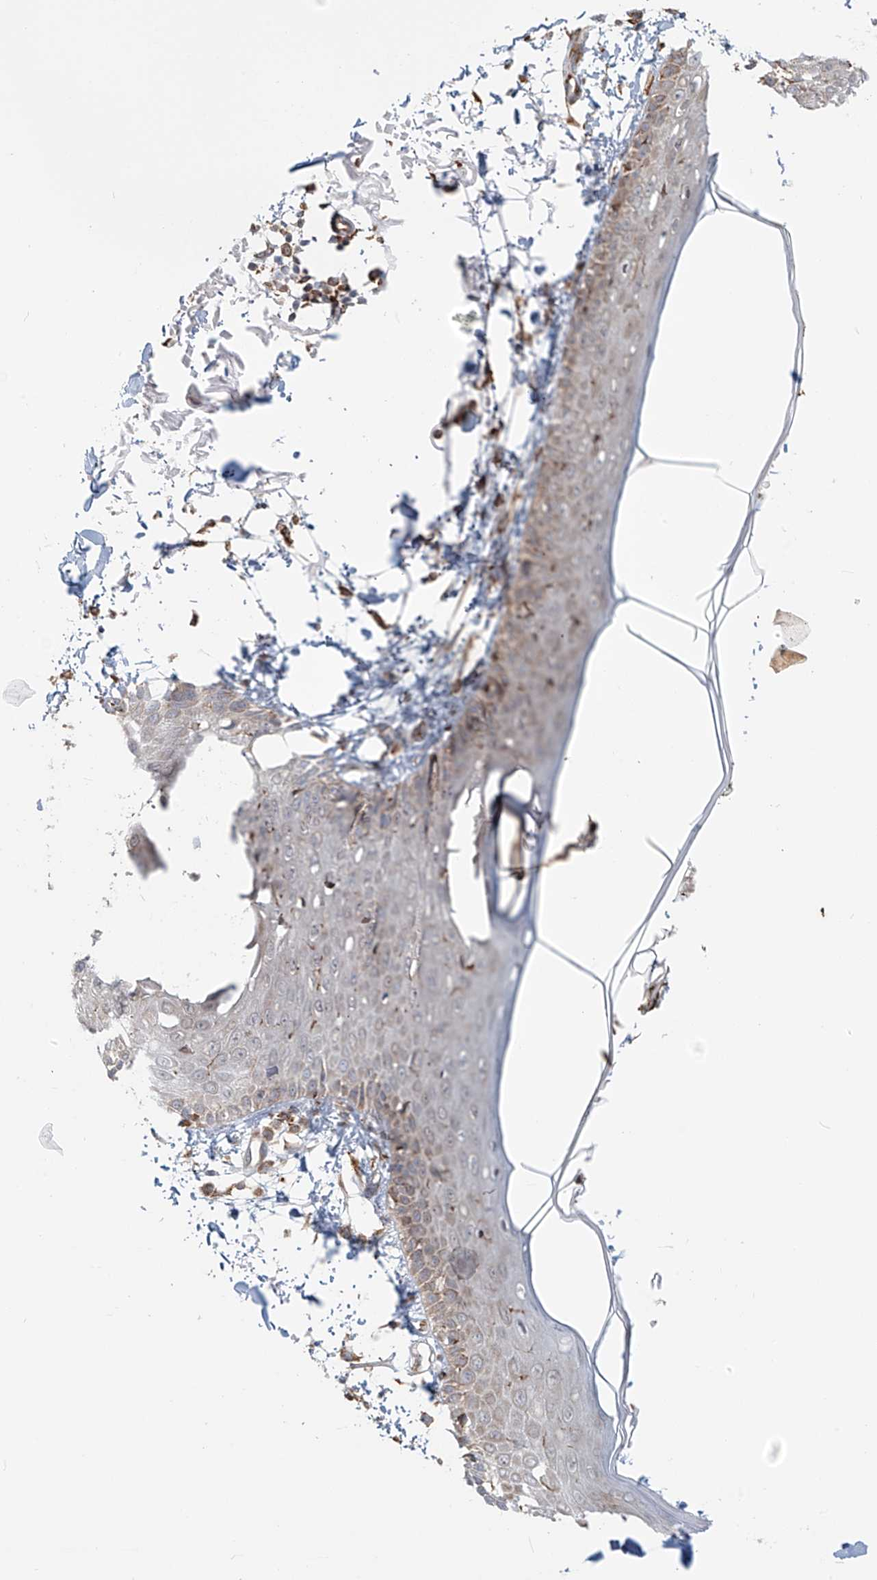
{"staining": {"intensity": "moderate", "quantity": "25%-75%", "location": "cytoplasmic/membranous"}, "tissue": "skin", "cell_type": "Fibroblasts", "image_type": "normal", "snomed": [{"axis": "morphology", "description": "Normal tissue, NOS"}, {"axis": "morphology", "description": "Squamous cell carcinoma, NOS"}, {"axis": "topography", "description": "Skin"}, {"axis": "topography", "description": "Peripheral nerve tissue"}], "caption": "Immunohistochemistry (IHC) histopathology image of normal skin stained for a protein (brown), which displays medium levels of moderate cytoplasmic/membranous expression in approximately 25%-75% of fibroblasts.", "gene": "KATNIP", "patient": {"sex": "male", "age": 83}}